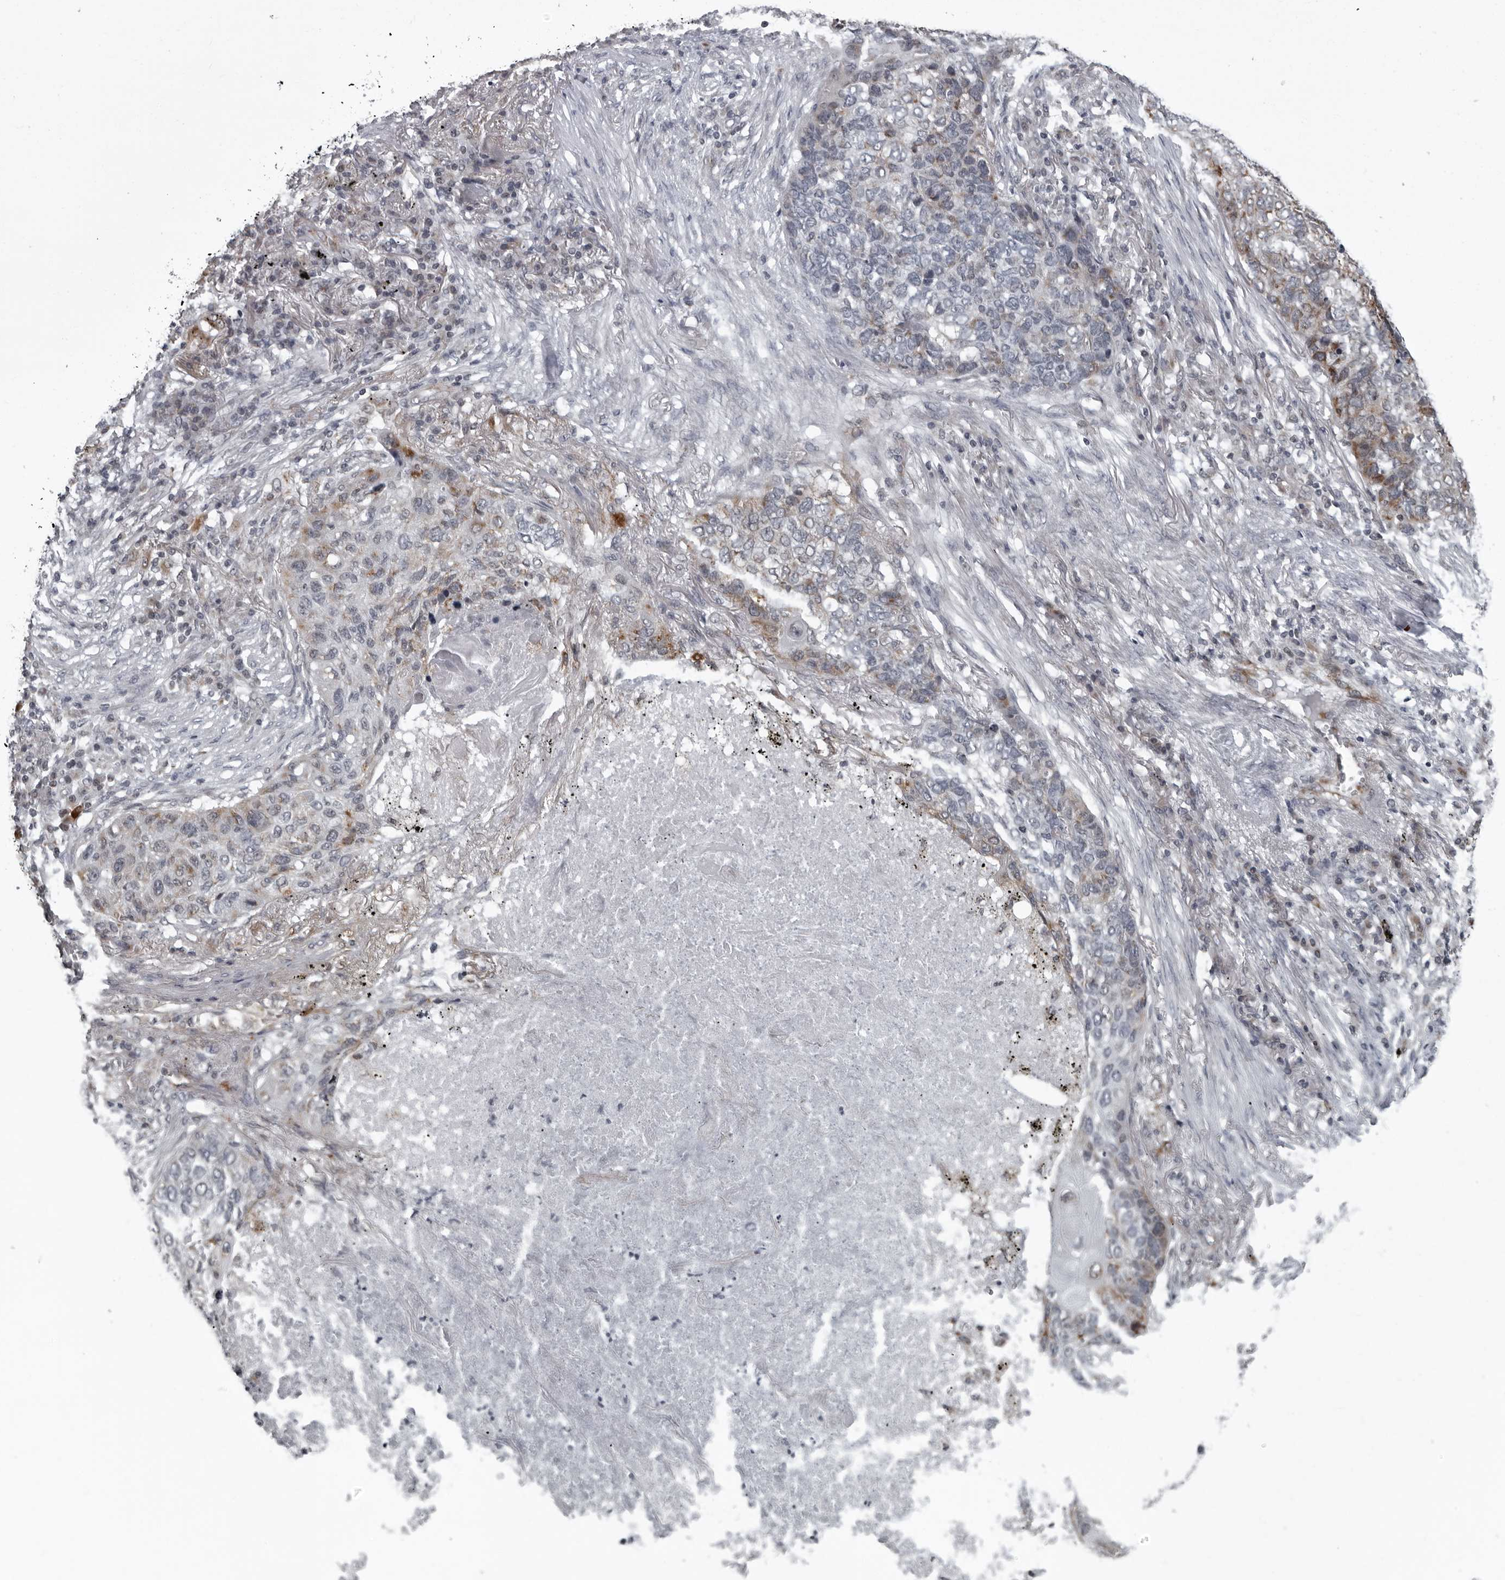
{"staining": {"intensity": "weak", "quantity": "25%-75%", "location": "cytoplasmic/membranous"}, "tissue": "lung cancer", "cell_type": "Tumor cells", "image_type": "cancer", "snomed": [{"axis": "morphology", "description": "Squamous cell carcinoma, NOS"}, {"axis": "topography", "description": "Lung"}], "caption": "Lung cancer (squamous cell carcinoma) was stained to show a protein in brown. There is low levels of weak cytoplasmic/membranous expression in about 25%-75% of tumor cells. (DAB (3,3'-diaminobenzidine) IHC with brightfield microscopy, high magnification).", "gene": "RTCA", "patient": {"sex": "female", "age": 63}}